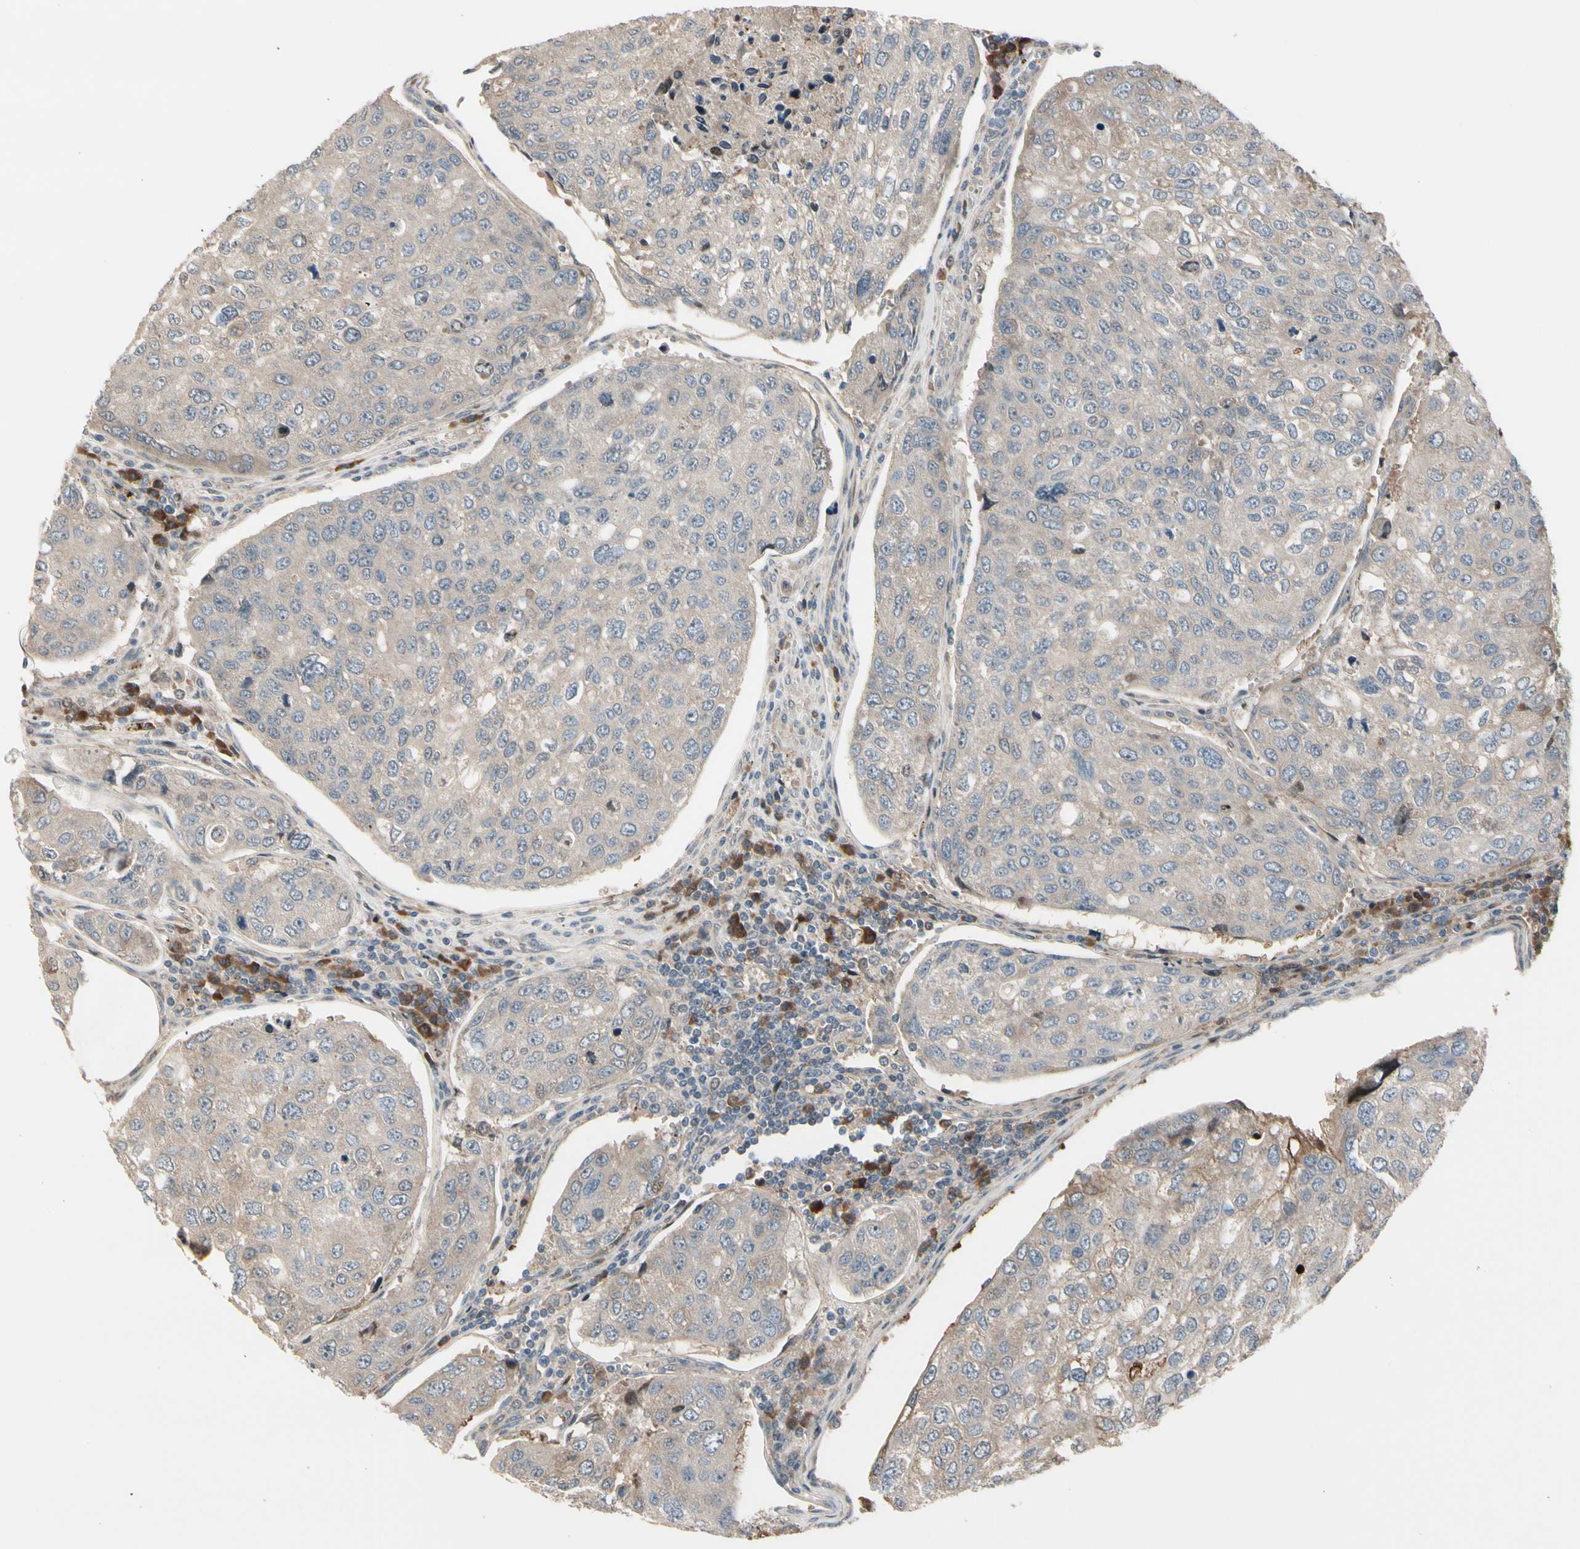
{"staining": {"intensity": "weak", "quantity": "<25%", "location": "cytoplasmic/membranous"}, "tissue": "urothelial cancer", "cell_type": "Tumor cells", "image_type": "cancer", "snomed": [{"axis": "morphology", "description": "Urothelial carcinoma, High grade"}, {"axis": "topography", "description": "Lymph node"}, {"axis": "topography", "description": "Urinary bladder"}], "caption": "Tumor cells show no significant protein positivity in urothelial cancer. (DAB immunohistochemistry visualized using brightfield microscopy, high magnification).", "gene": "SNX29", "patient": {"sex": "male", "age": 51}}